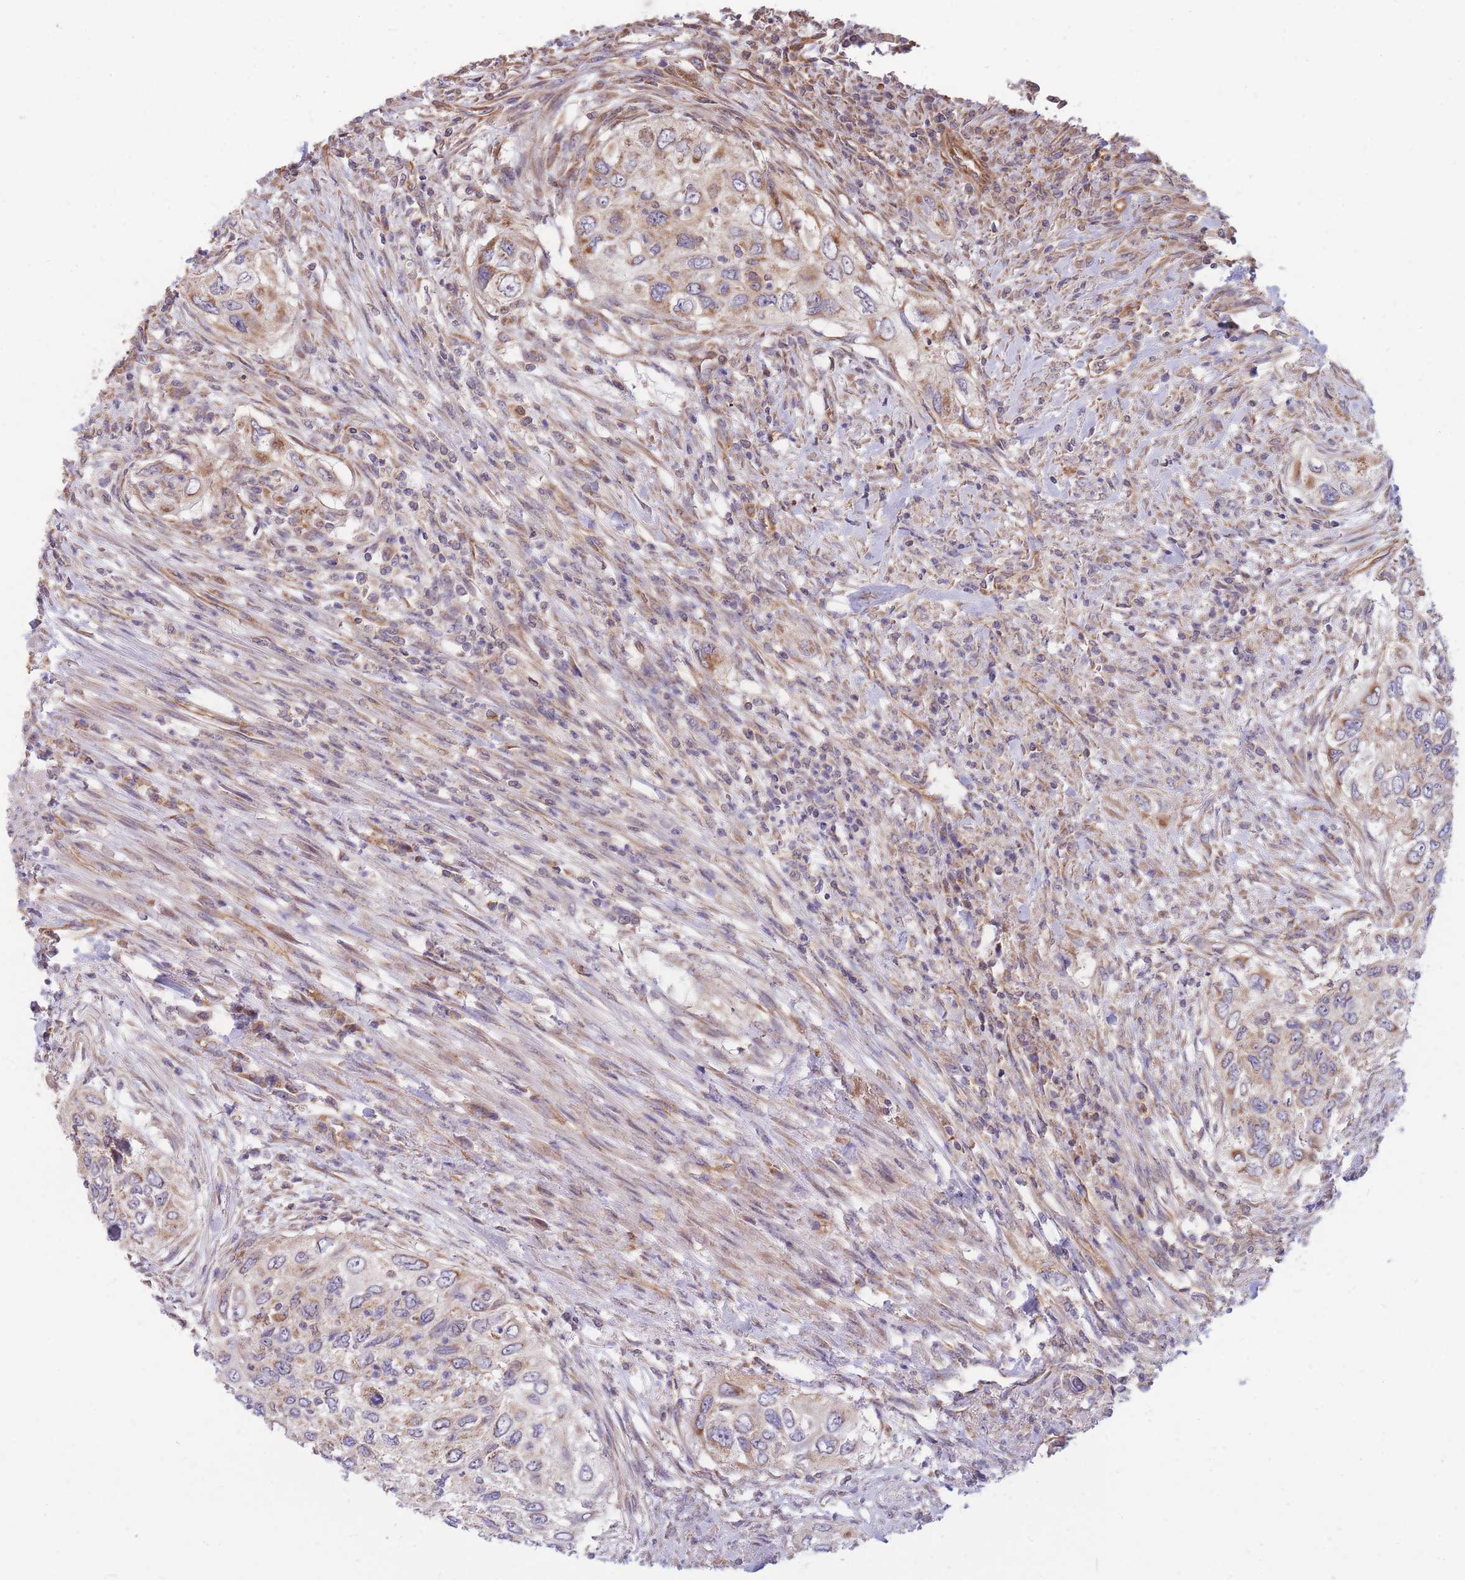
{"staining": {"intensity": "moderate", "quantity": "25%-75%", "location": "cytoplasmic/membranous"}, "tissue": "urothelial cancer", "cell_type": "Tumor cells", "image_type": "cancer", "snomed": [{"axis": "morphology", "description": "Urothelial carcinoma, High grade"}, {"axis": "topography", "description": "Urinary bladder"}], "caption": "Protein expression analysis of human urothelial cancer reveals moderate cytoplasmic/membranous staining in approximately 25%-75% of tumor cells. Nuclei are stained in blue.", "gene": "MRPS9", "patient": {"sex": "female", "age": 60}}